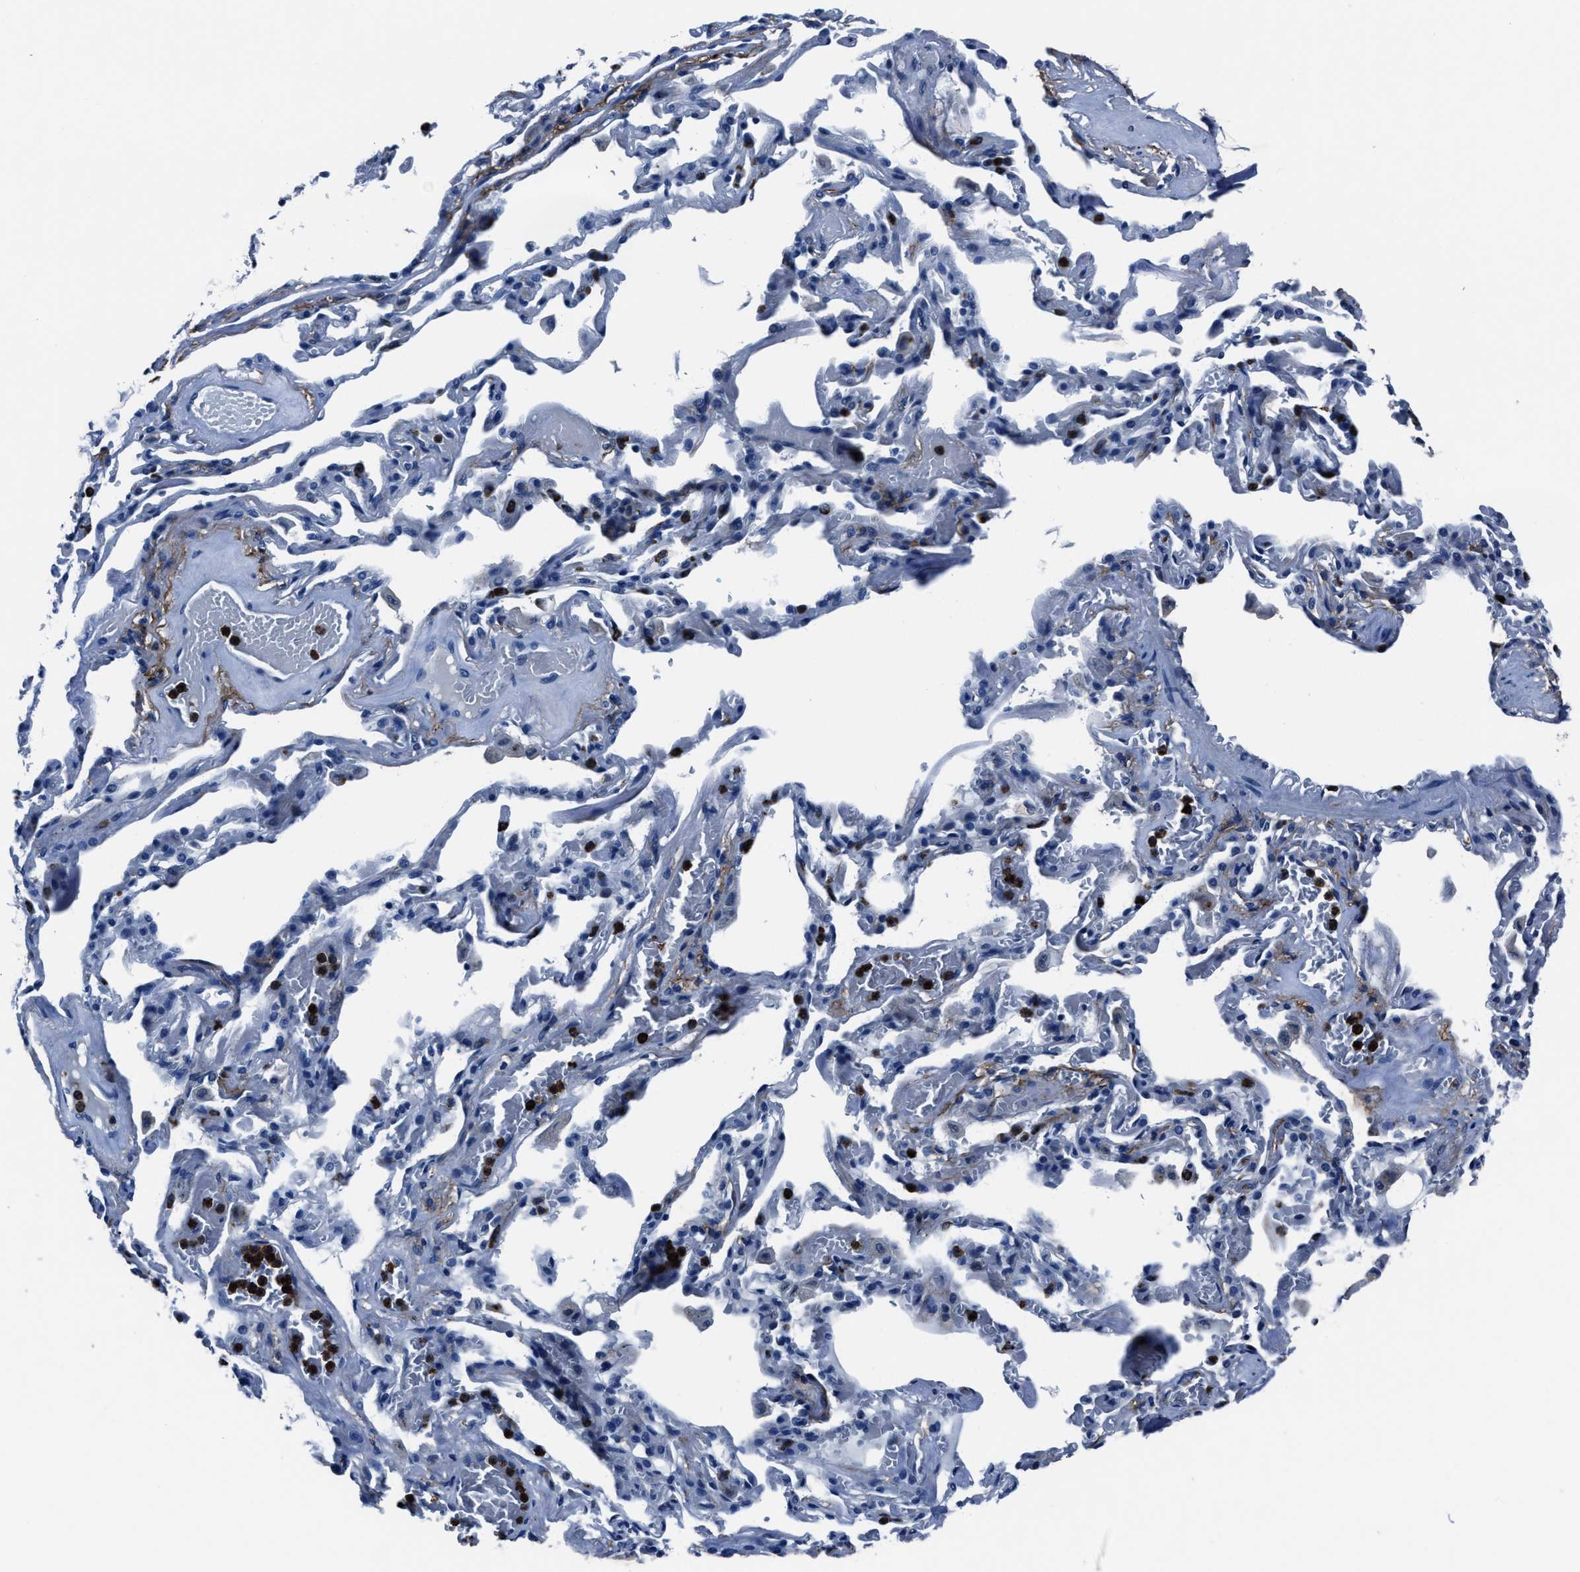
{"staining": {"intensity": "negative", "quantity": "none", "location": "none"}, "tissue": "adipose tissue", "cell_type": "Adipocytes", "image_type": "normal", "snomed": [{"axis": "morphology", "description": "Normal tissue, NOS"}, {"axis": "topography", "description": "Cartilage tissue"}, {"axis": "topography", "description": "Lung"}], "caption": "Adipocytes are negative for protein expression in unremarkable human adipose tissue.", "gene": "FGL2", "patient": {"sex": "female", "age": 77}}